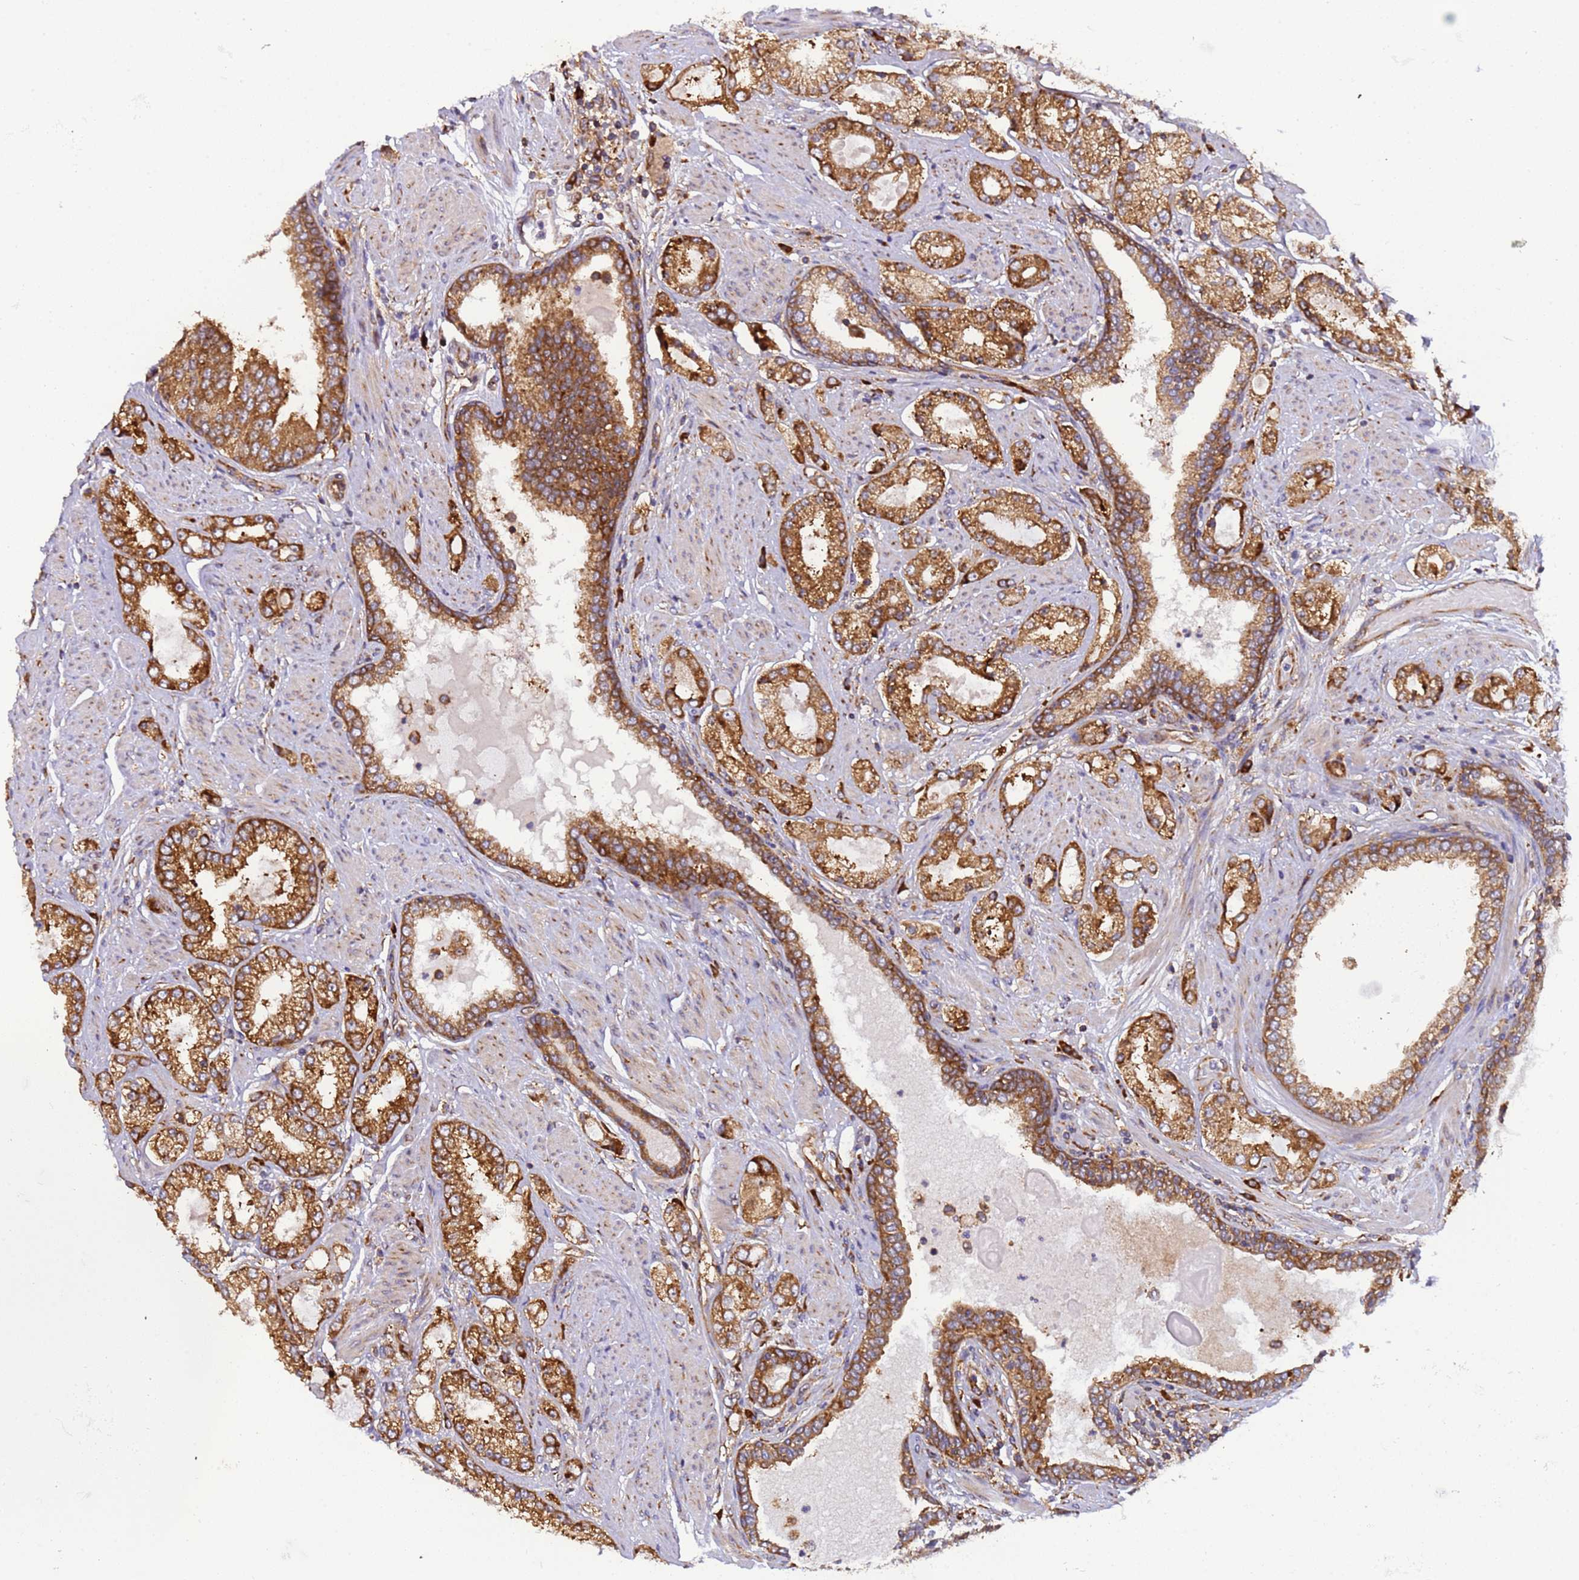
{"staining": {"intensity": "strong", "quantity": ">75%", "location": "cytoplasmic/membranous"}, "tissue": "prostate cancer", "cell_type": "Tumor cells", "image_type": "cancer", "snomed": [{"axis": "morphology", "description": "Adenocarcinoma, High grade"}, {"axis": "topography", "description": "Prostate"}], "caption": "This histopathology image reveals IHC staining of prostate cancer (adenocarcinoma (high-grade)), with high strong cytoplasmic/membranous expression in about >75% of tumor cells.", "gene": "RPL36", "patient": {"sex": "male", "age": 68}}